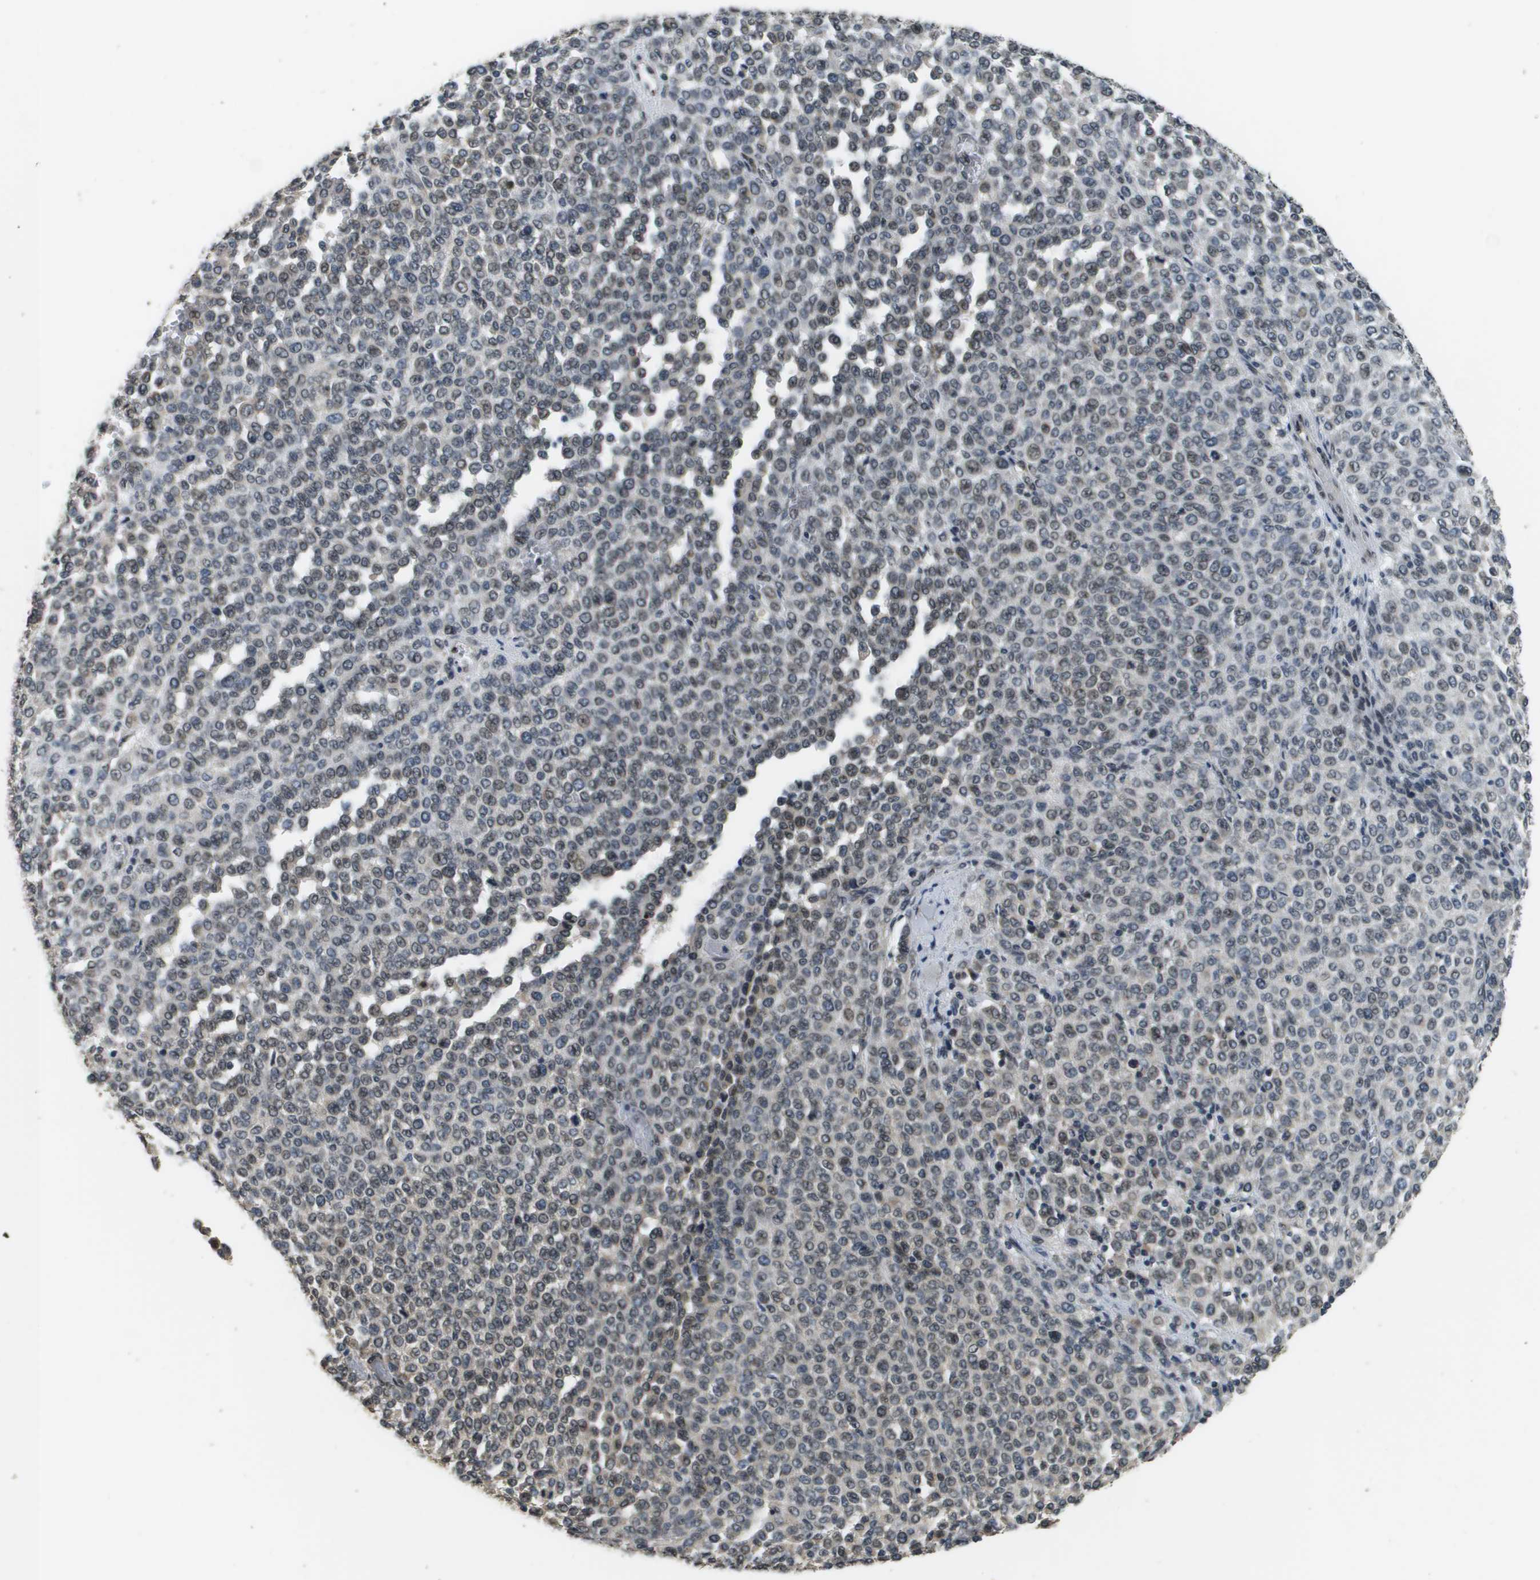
{"staining": {"intensity": "weak", "quantity": "25%-75%", "location": "nuclear"}, "tissue": "melanoma", "cell_type": "Tumor cells", "image_type": "cancer", "snomed": [{"axis": "morphology", "description": "Malignant melanoma, Metastatic site"}, {"axis": "topography", "description": "Pancreas"}], "caption": "Immunohistochemical staining of malignant melanoma (metastatic site) demonstrates low levels of weak nuclear protein staining in about 25%-75% of tumor cells.", "gene": "FANCC", "patient": {"sex": "female", "age": 30}}